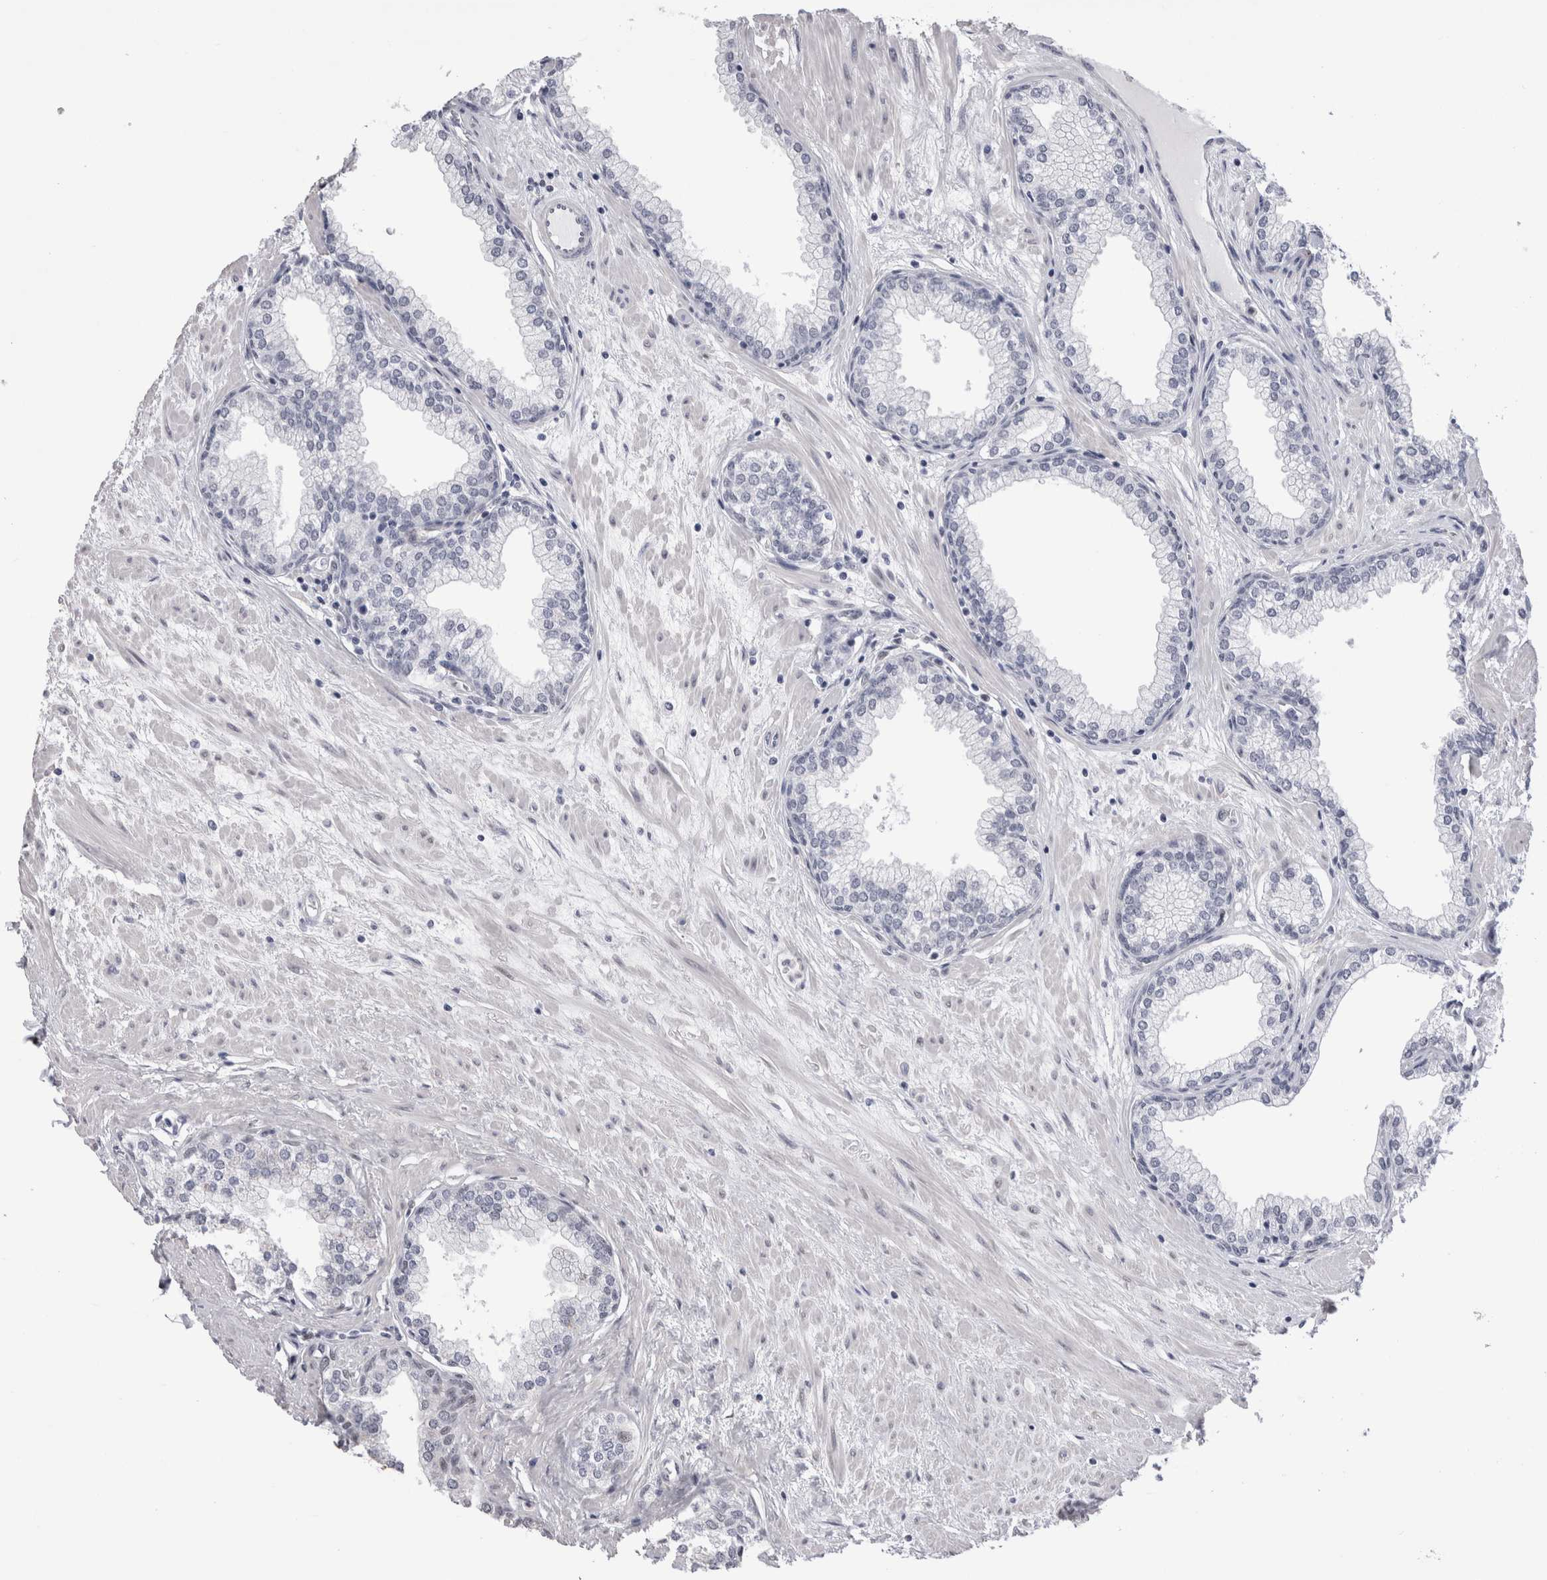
{"staining": {"intensity": "strong", "quantity": "25%-75%", "location": "nuclear"}, "tissue": "prostate", "cell_type": "Glandular cells", "image_type": "normal", "snomed": [{"axis": "morphology", "description": "Normal tissue, NOS"}, {"axis": "morphology", "description": "Urothelial carcinoma, Low grade"}, {"axis": "topography", "description": "Urinary bladder"}, {"axis": "topography", "description": "Prostate"}], "caption": "This histopathology image demonstrates benign prostate stained with immunohistochemistry to label a protein in brown. The nuclear of glandular cells show strong positivity for the protein. Nuclei are counter-stained blue.", "gene": "RBM6", "patient": {"sex": "male", "age": 60}}